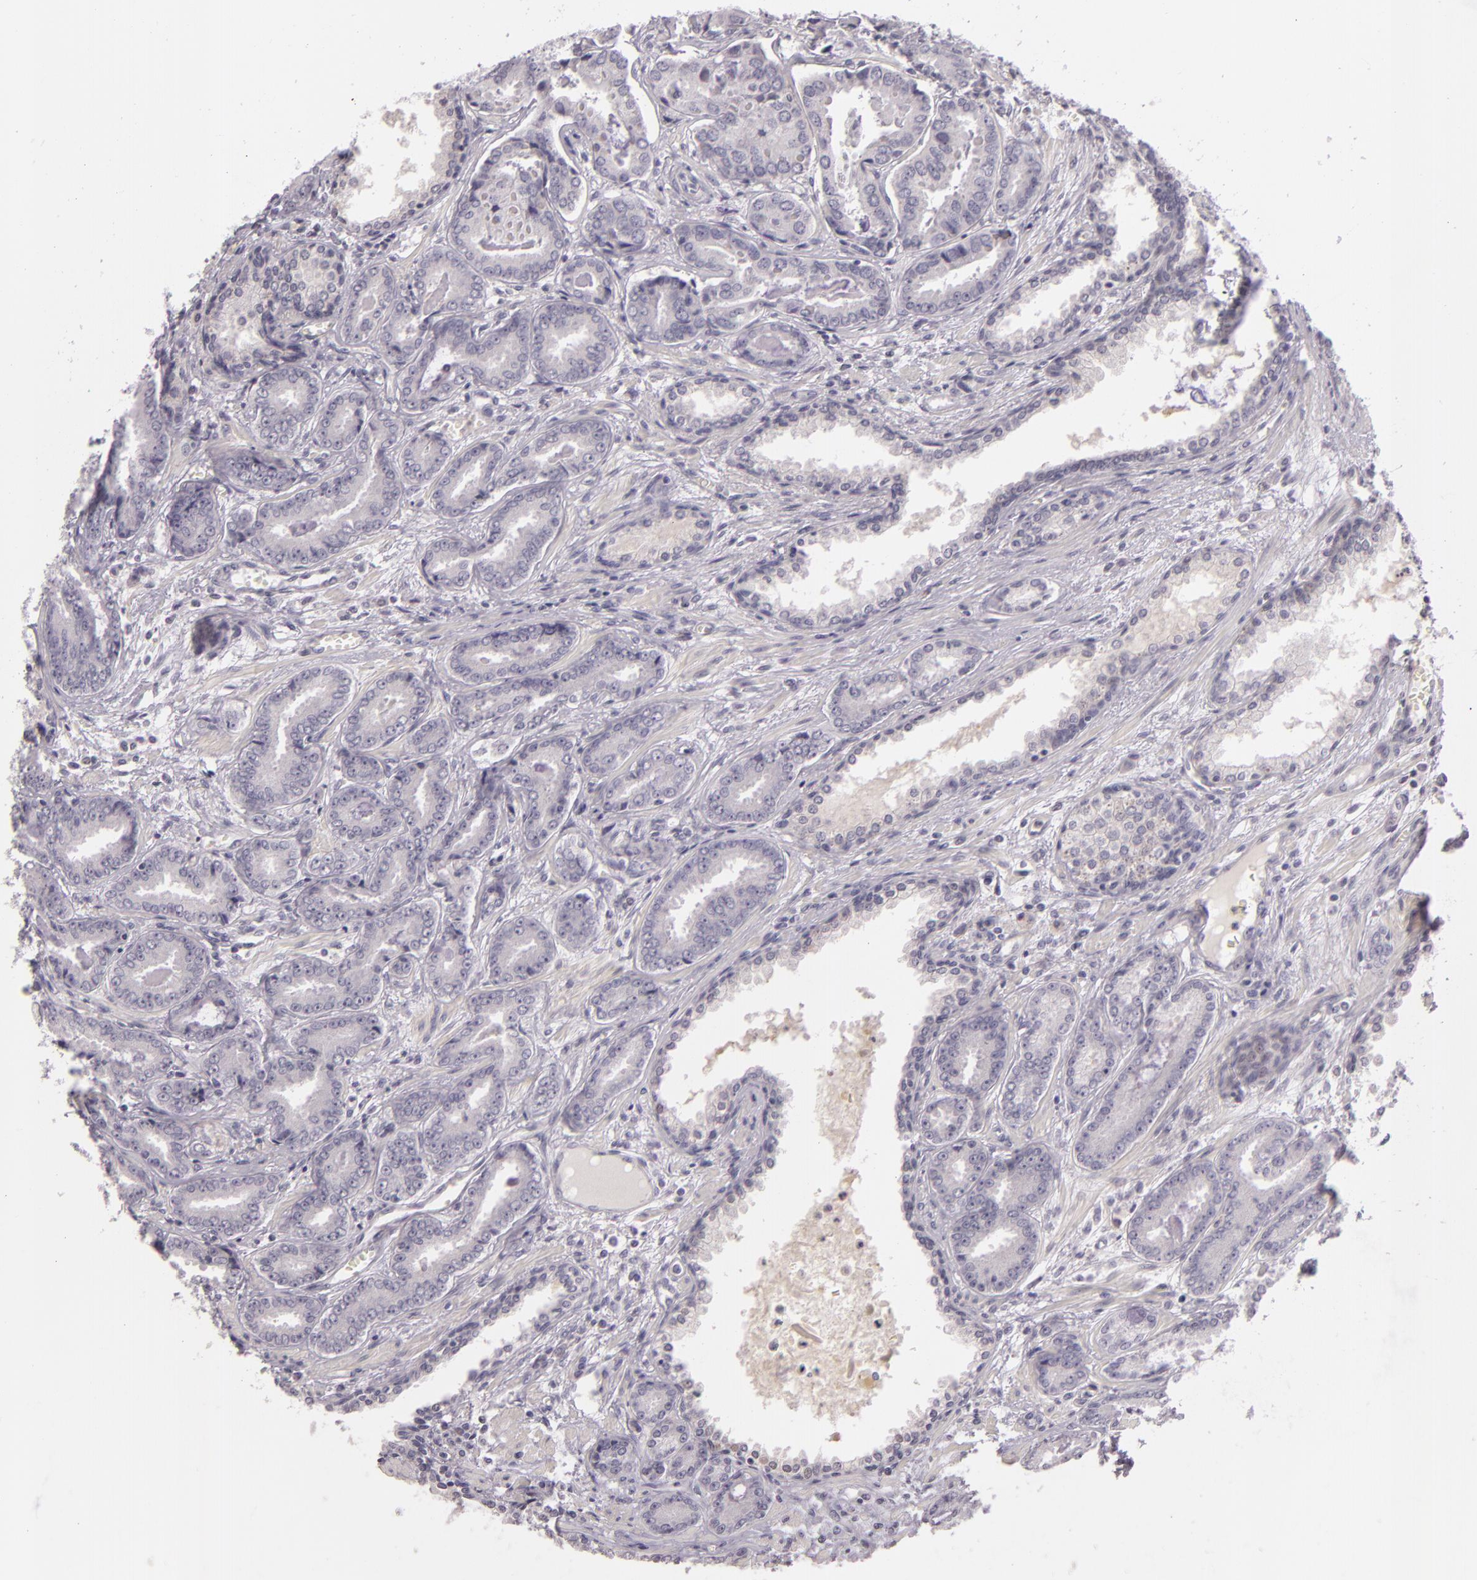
{"staining": {"intensity": "negative", "quantity": "none", "location": "none"}, "tissue": "prostate cancer", "cell_type": "Tumor cells", "image_type": "cancer", "snomed": [{"axis": "morphology", "description": "Adenocarcinoma, Low grade"}, {"axis": "topography", "description": "Prostate"}], "caption": "Tumor cells show no significant positivity in prostate low-grade adenocarcinoma.", "gene": "CBS", "patient": {"sex": "male", "age": 65}}